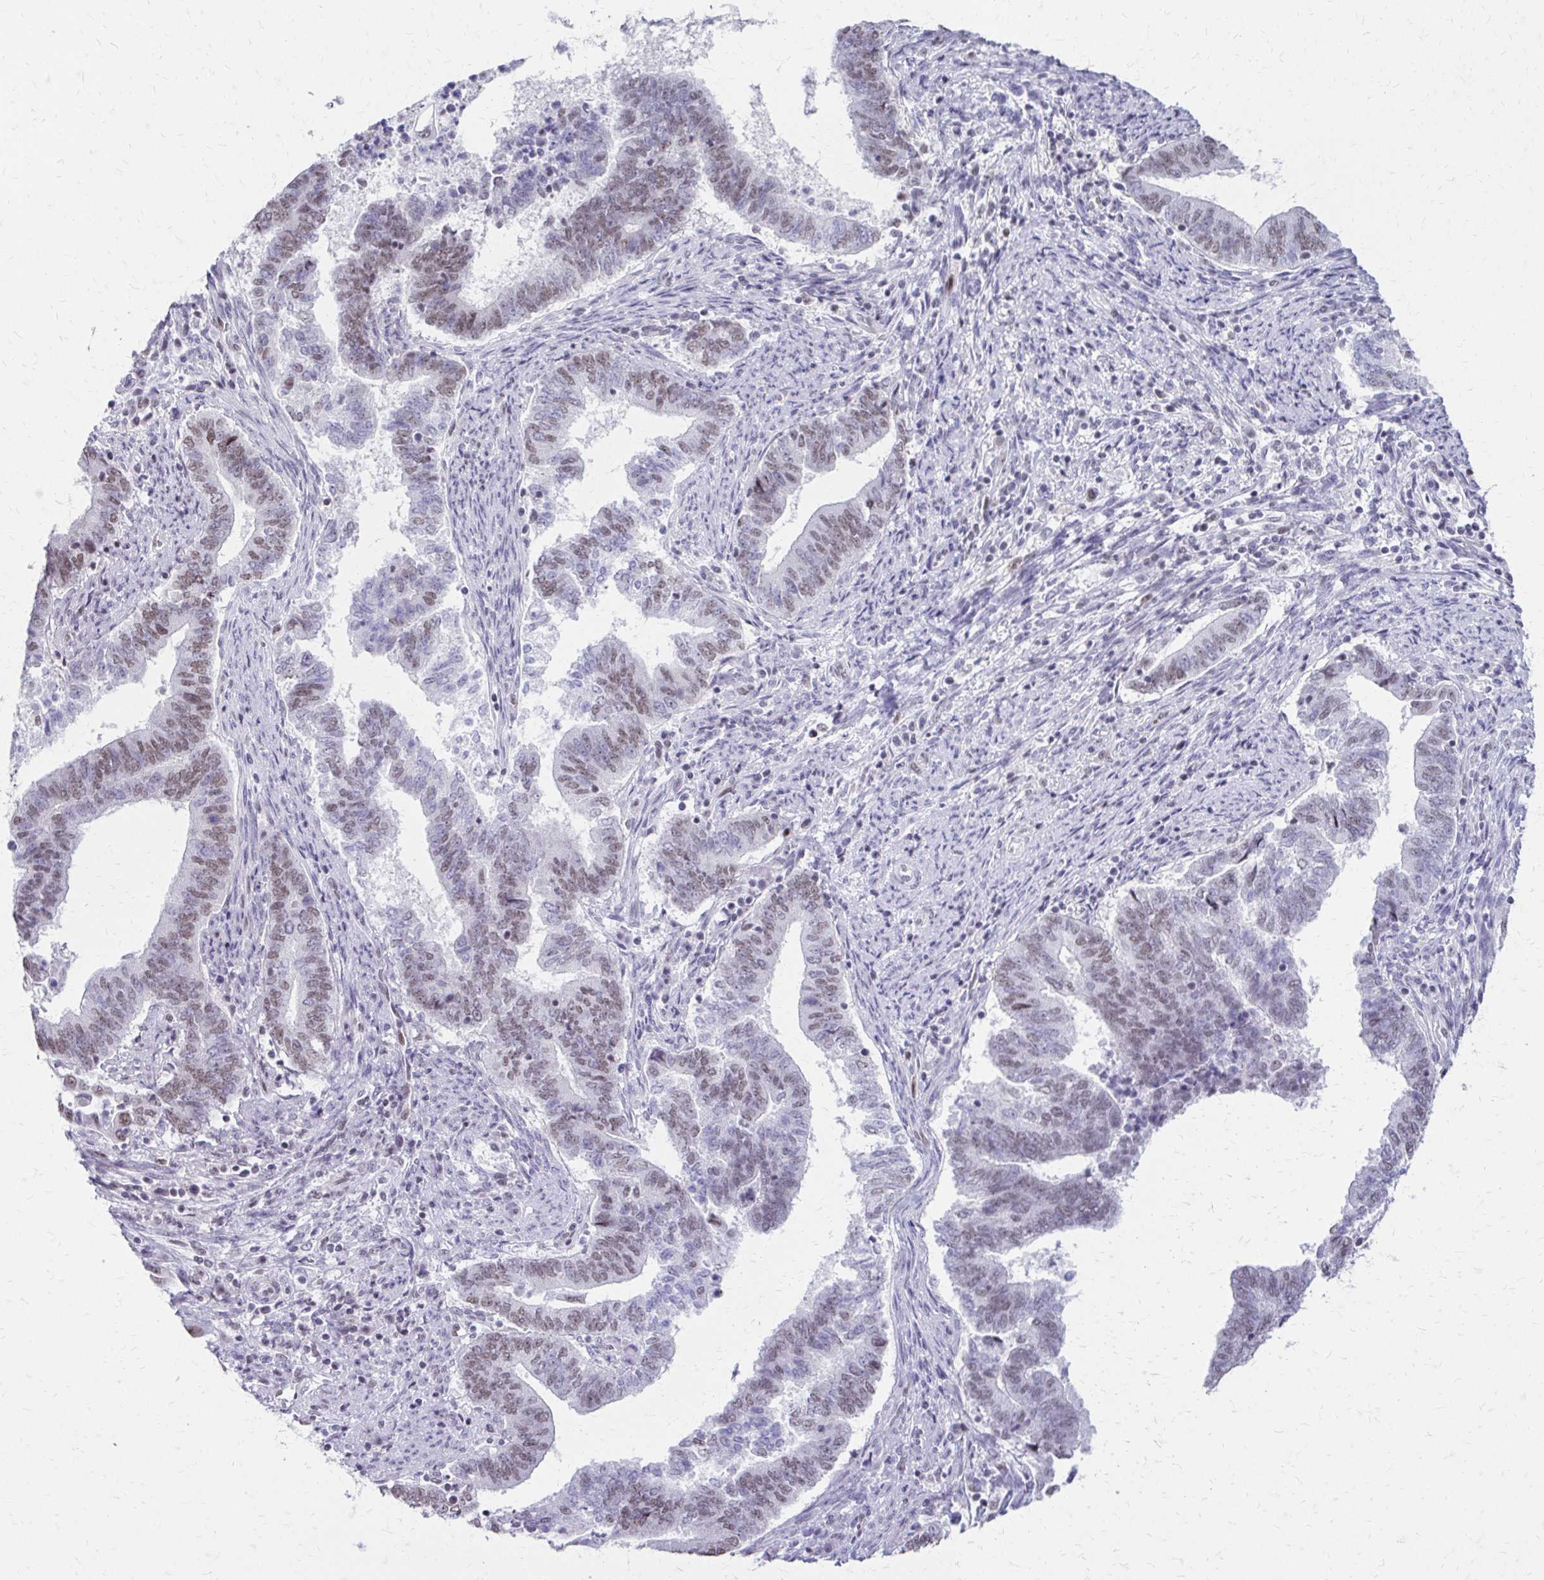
{"staining": {"intensity": "weak", "quantity": "25%-75%", "location": "nuclear"}, "tissue": "endometrial cancer", "cell_type": "Tumor cells", "image_type": "cancer", "snomed": [{"axis": "morphology", "description": "Adenocarcinoma, NOS"}, {"axis": "topography", "description": "Endometrium"}], "caption": "A photomicrograph of endometrial adenocarcinoma stained for a protein shows weak nuclear brown staining in tumor cells. Ihc stains the protein of interest in brown and the nuclei are stained blue.", "gene": "SS18", "patient": {"sex": "female", "age": 65}}